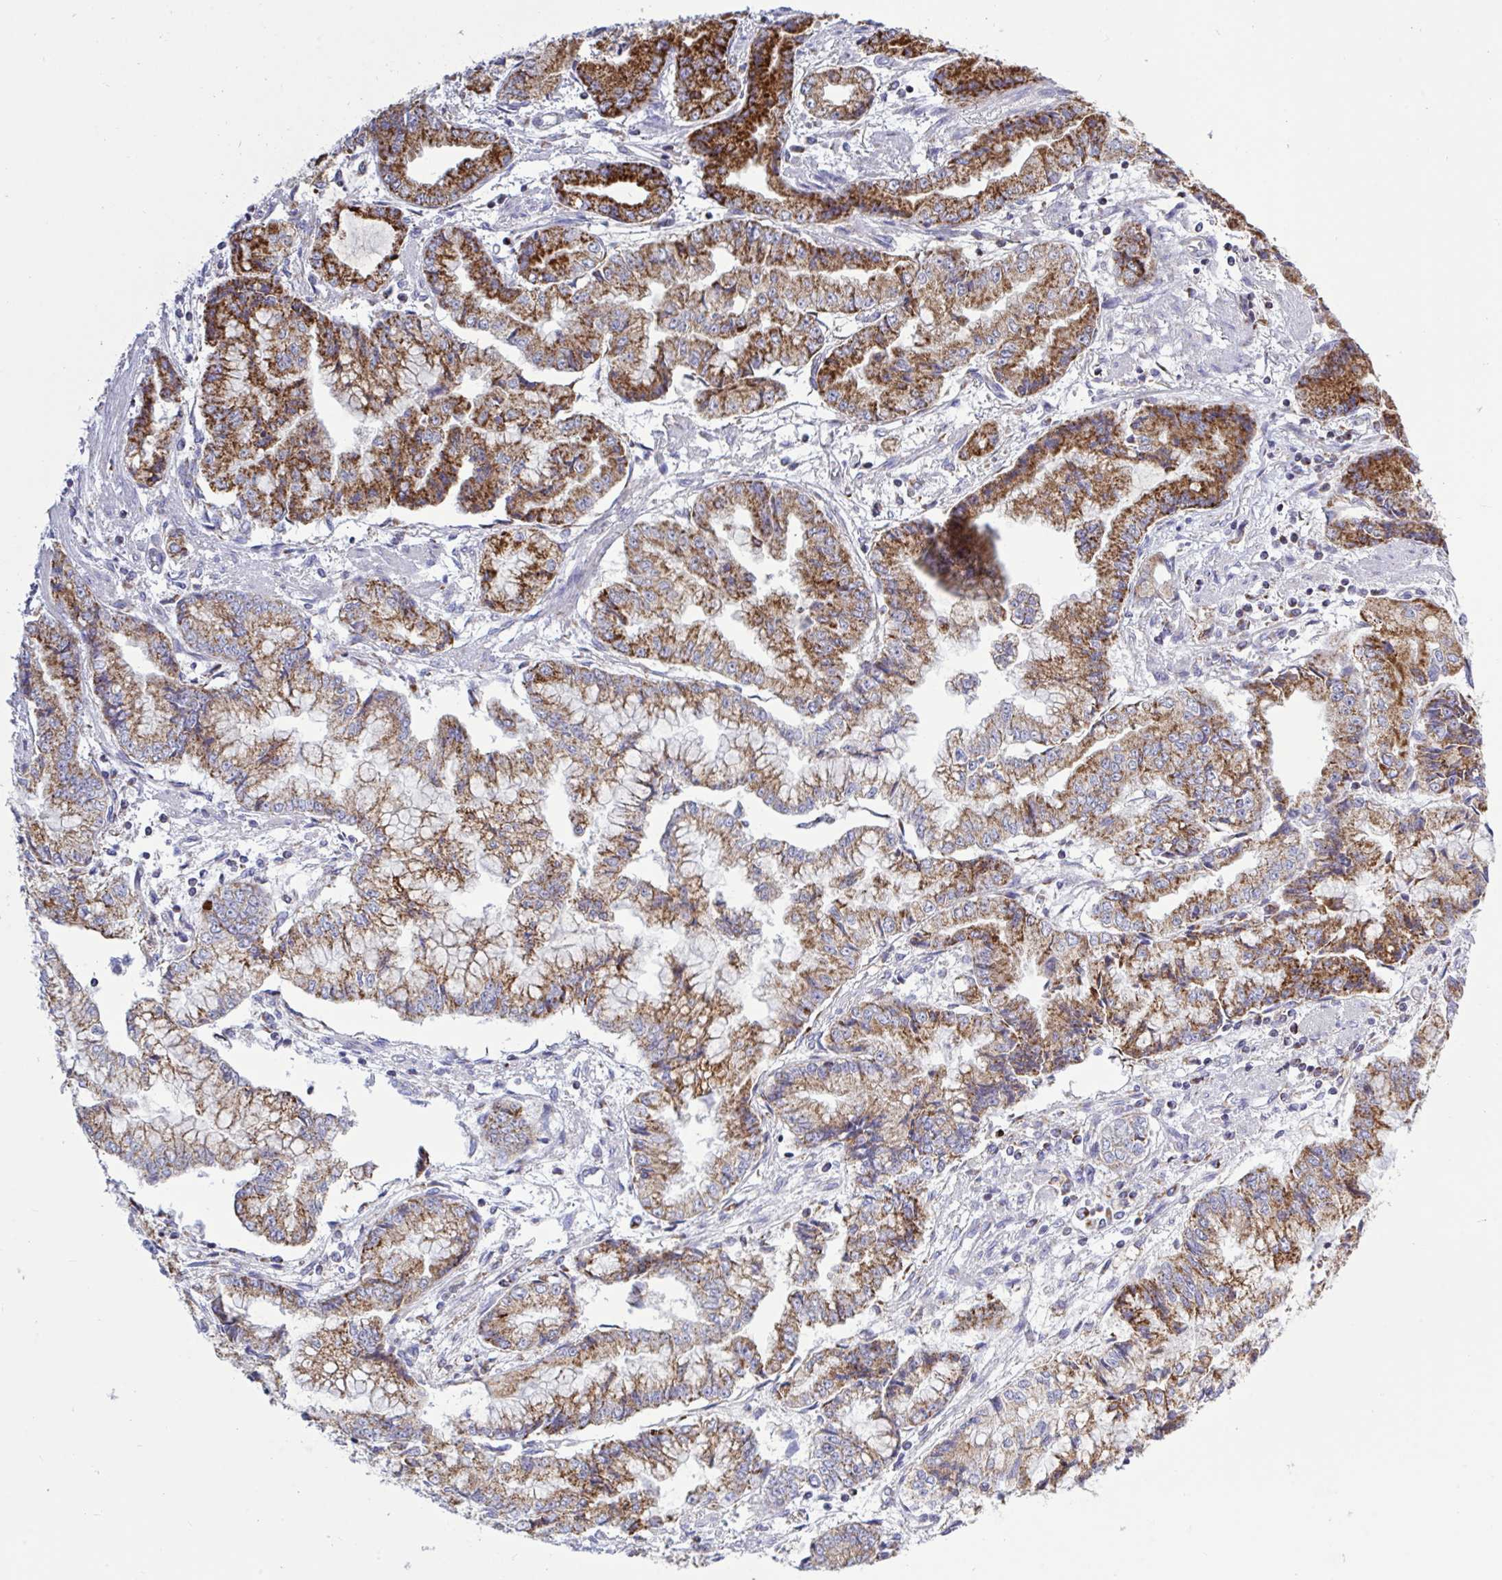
{"staining": {"intensity": "strong", "quantity": "25%-75%", "location": "cytoplasmic/membranous"}, "tissue": "stomach cancer", "cell_type": "Tumor cells", "image_type": "cancer", "snomed": [{"axis": "morphology", "description": "Adenocarcinoma, NOS"}, {"axis": "topography", "description": "Stomach, upper"}], "caption": "About 25%-75% of tumor cells in human stomach cancer show strong cytoplasmic/membranous protein positivity as visualized by brown immunohistochemical staining.", "gene": "HSPE1", "patient": {"sex": "female", "age": 74}}